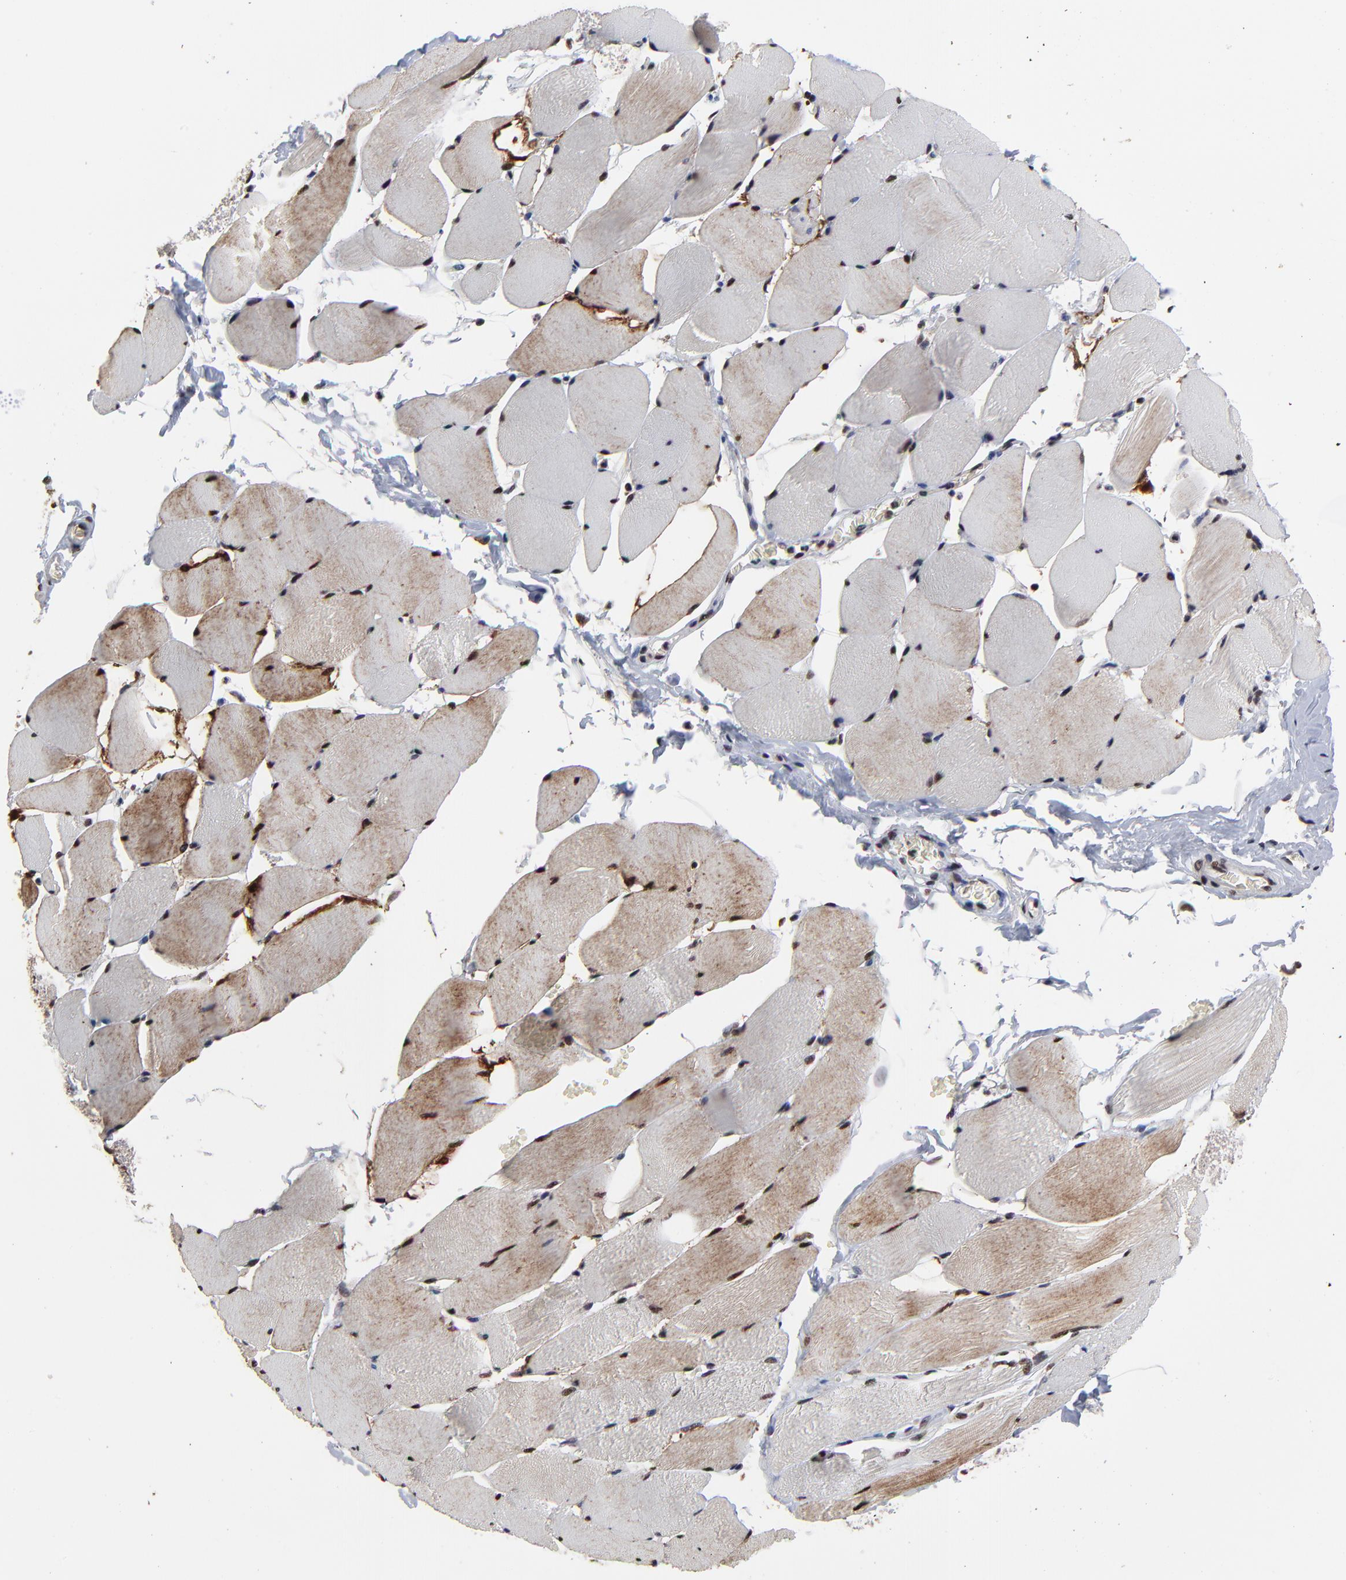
{"staining": {"intensity": "moderate", "quantity": ">75%", "location": "nuclear"}, "tissue": "skeletal muscle", "cell_type": "Myocytes", "image_type": "normal", "snomed": [{"axis": "morphology", "description": "Normal tissue, NOS"}, {"axis": "topography", "description": "Skeletal muscle"}], "caption": "Immunohistochemical staining of benign skeletal muscle displays >75% levels of moderate nuclear protein positivity in approximately >75% of myocytes.", "gene": "RBM22", "patient": {"sex": "male", "age": 62}}